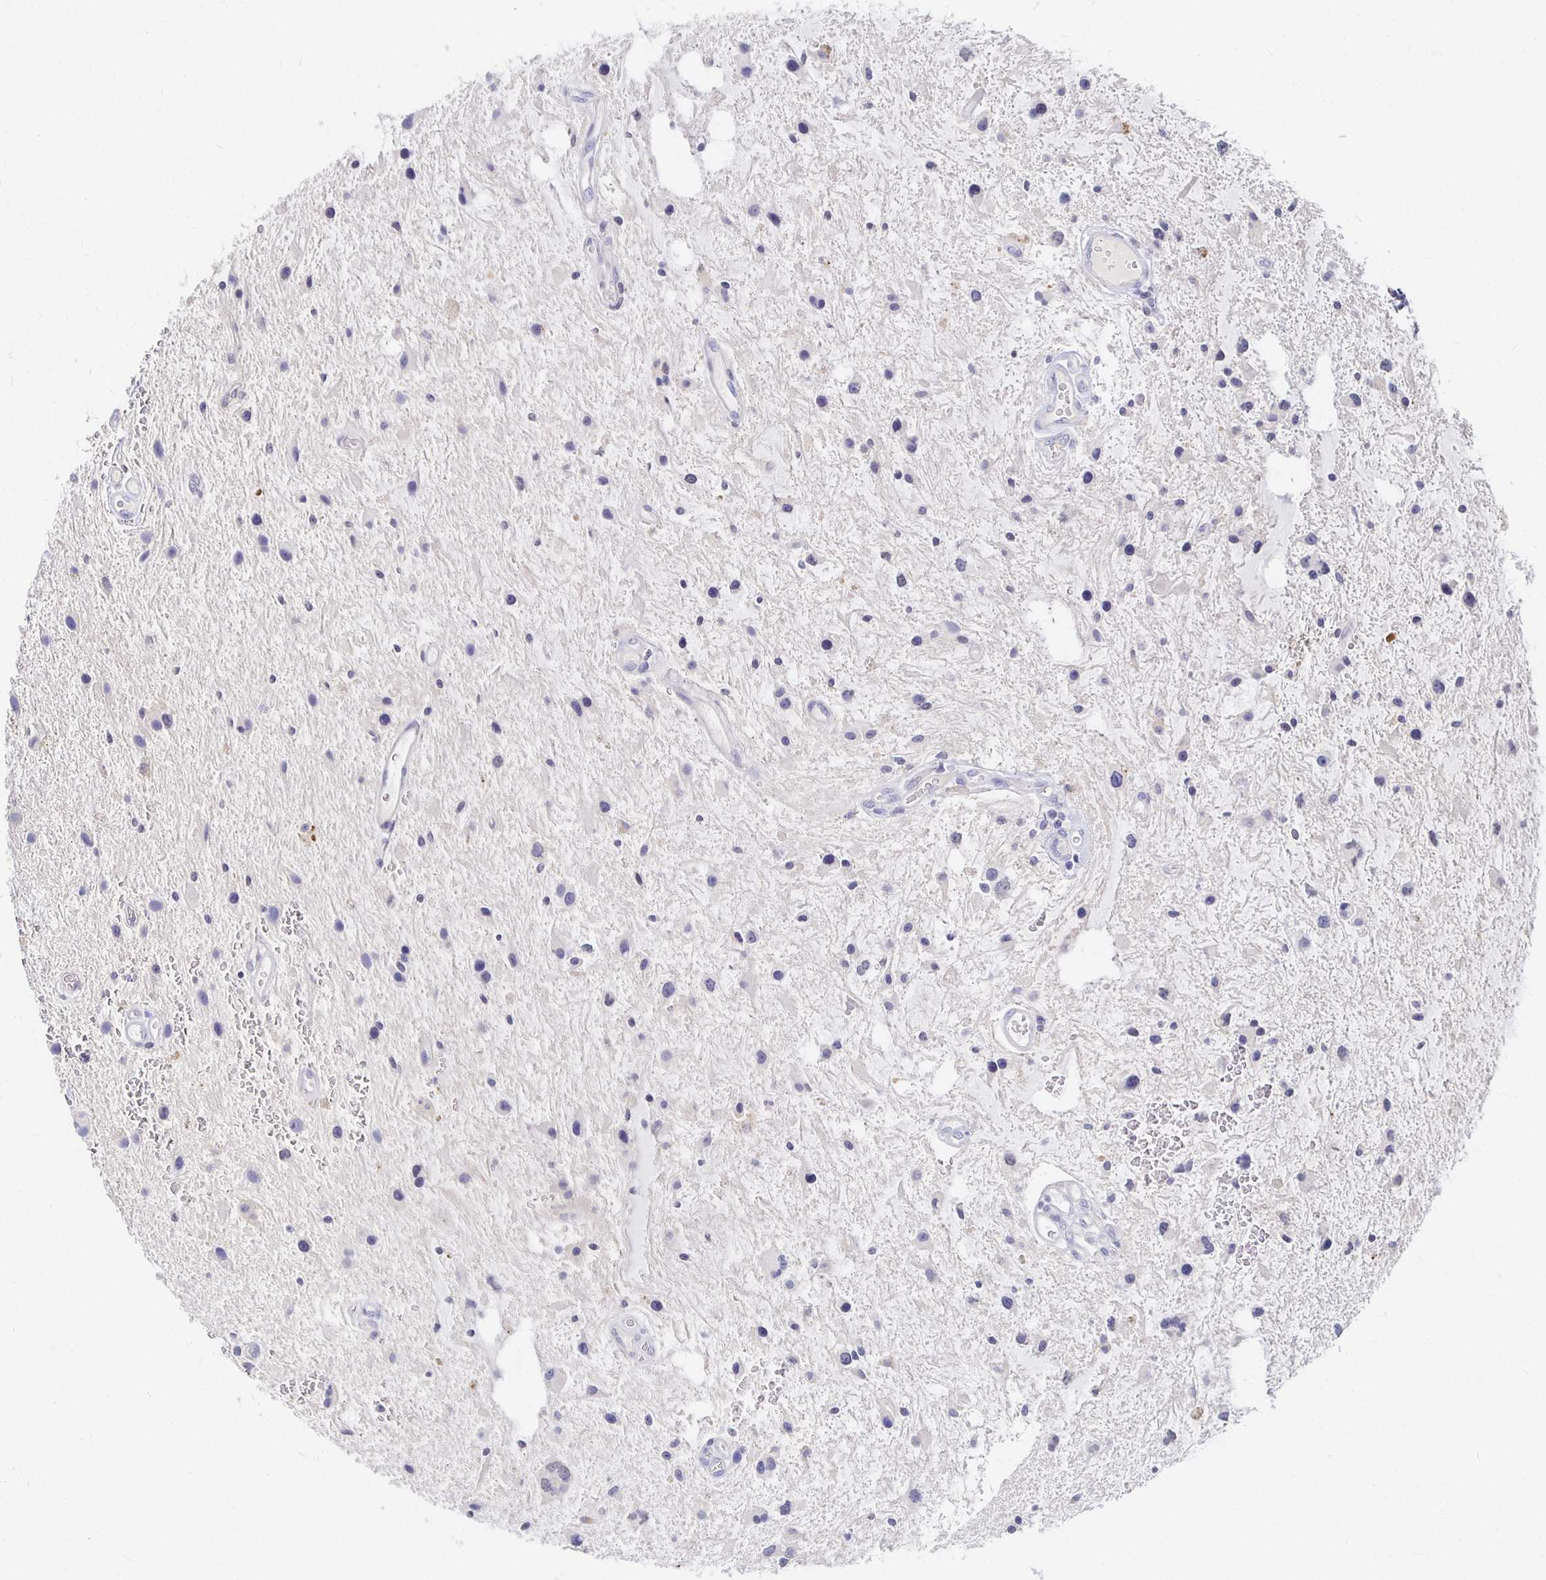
{"staining": {"intensity": "negative", "quantity": "none", "location": "none"}, "tissue": "glioma", "cell_type": "Tumor cells", "image_type": "cancer", "snomed": [{"axis": "morphology", "description": "Glioma, malignant, Low grade"}, {"axis": "topography", "description": "Cerebellum"}], "caption": "Tumor cells show no significant staining in malignant glioma (low-grade). (Brightfield microscopy of DAB (3,3'-diaminobenzidine) immunohistochemistry at high magnification).", "gene": "FKRP", "patient": {"sex": "female", "age": 14}}